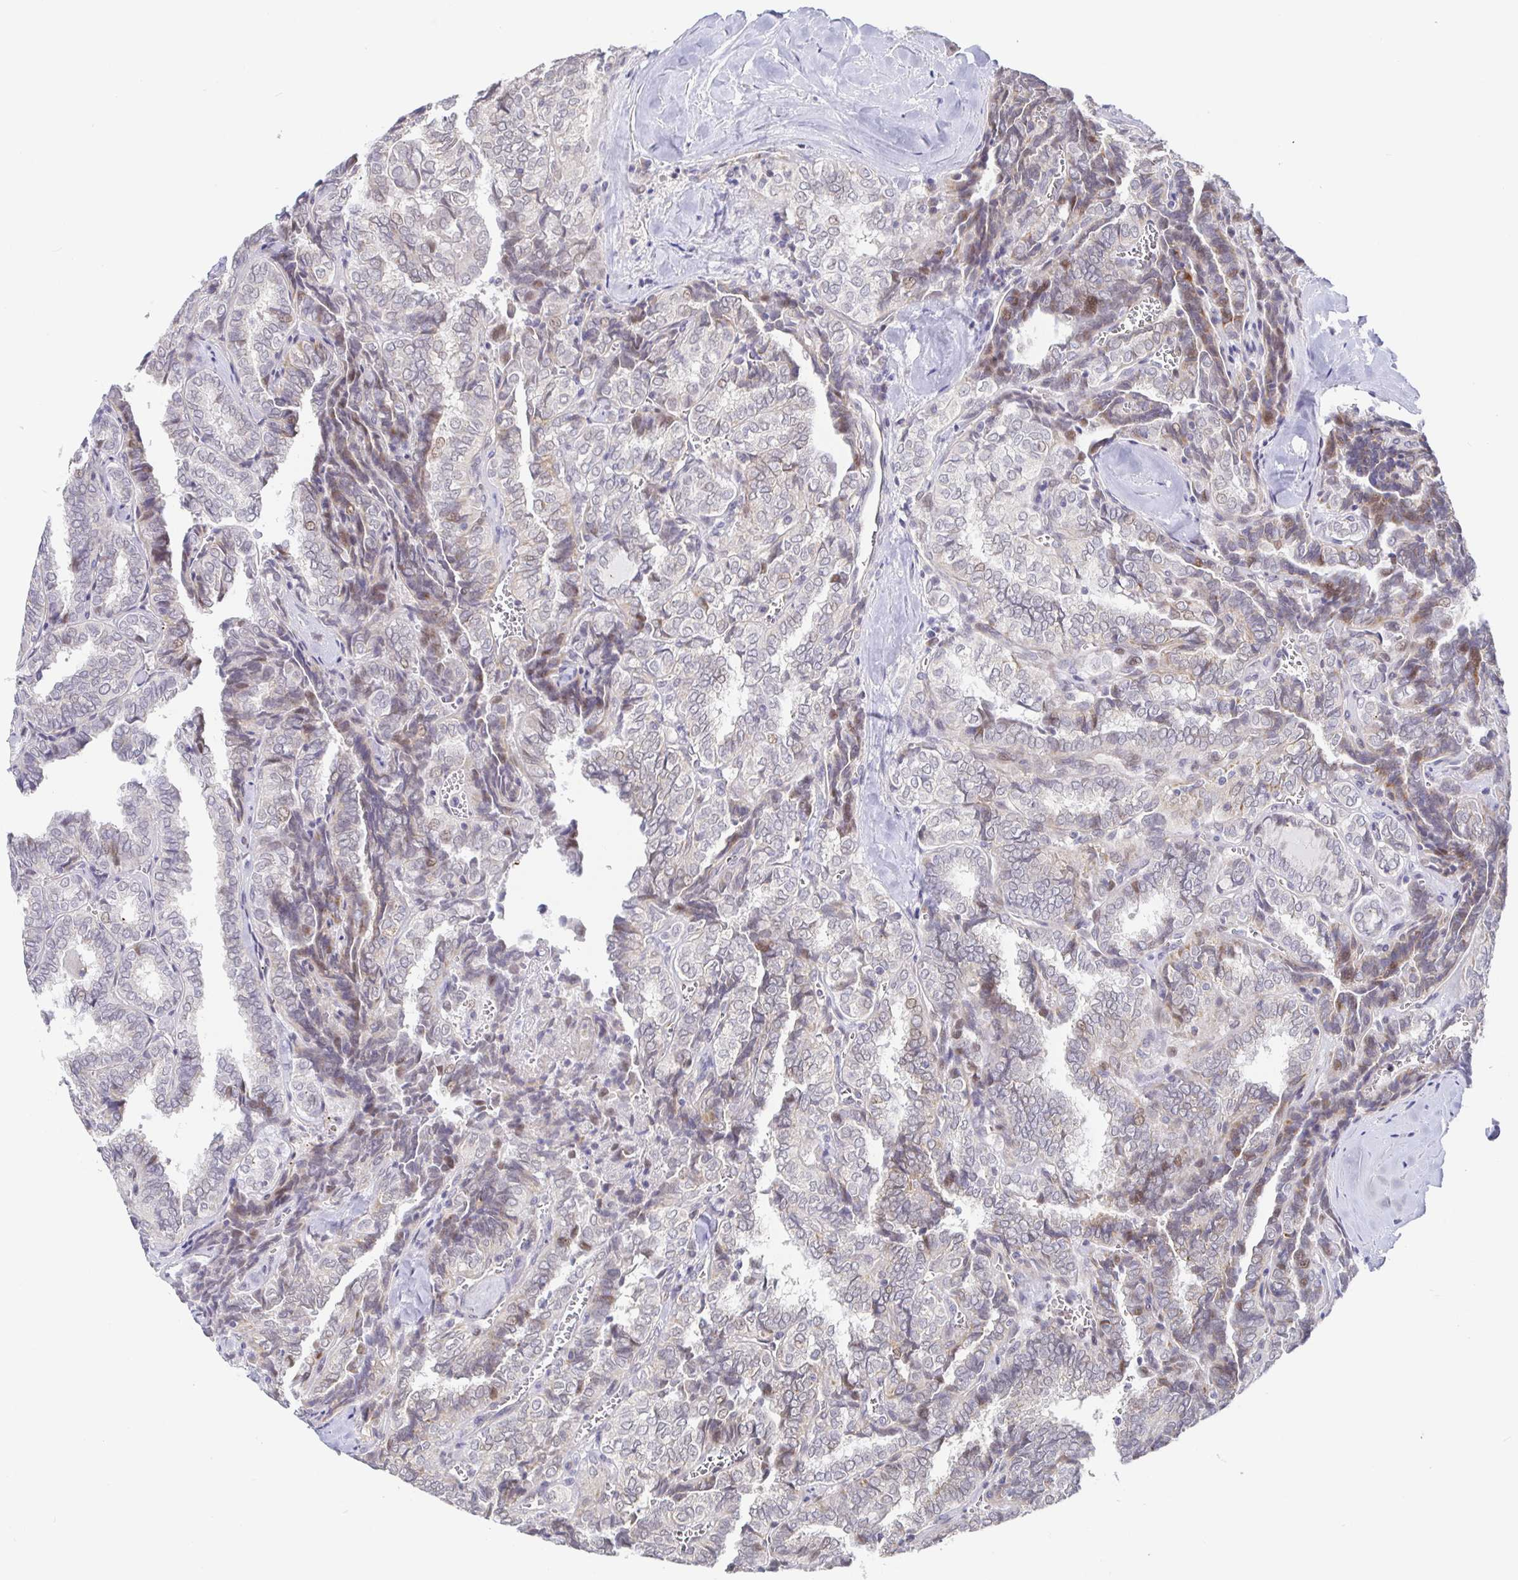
{"staining": {"intensity": "negative", "quantity": "none", "location": "none"}, "tissue": "thyroid cancer", "cell_type": "Tumor cells", "image_type": "cancer", "snomed": [{"axis": "morphology", "description": "Papillary adenocarcinoma, NOS"}, {"axis": "topography", "description": "Thyroid gland"}], "caption": "Immunohistochemistry of human thyroid cancer demonstrates no expression in tumor cells. The staining is performed using DAB brown chromogen with nuclei counter-stained in using hematoxylin.", "gene": "CIT", "patient": {"sex": "female", "age": 30}}